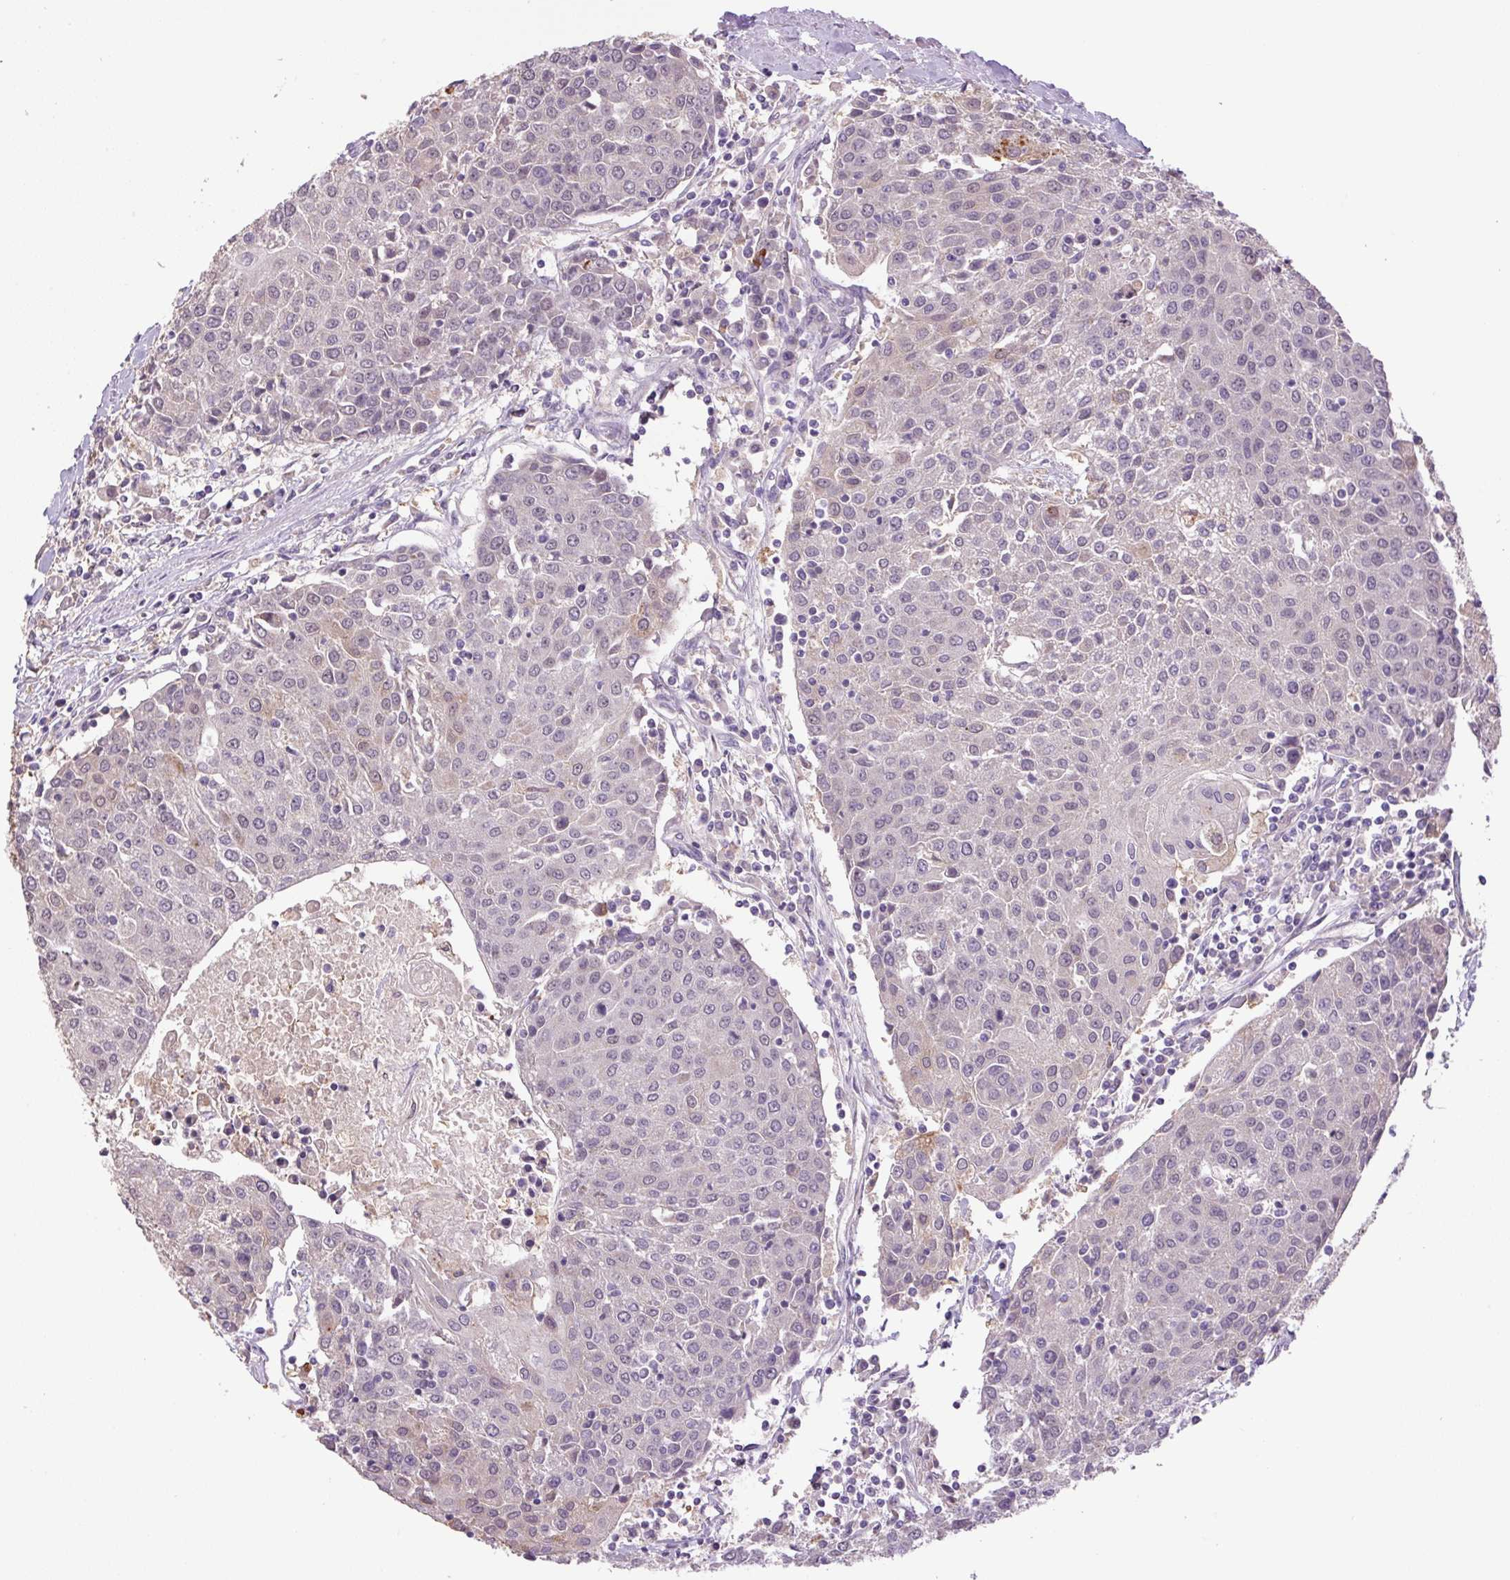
{"staining": {"intensity": "negative", "quantity": "none", "location": "none"}, "tissue": "urothelial cancer", "cell_type": "Tumor cells", "image_type": "cancer", "snomed": [{"axis": "morphology", "description": "Urothelial carcinoma, High grade"}, {"axis": "topography", "description": "Urinary bladder"}], "caption": "Urothelial carcinoma (high-grade) was stained to show a protein in brown. There is no significant positivity in tumor cells.", "gene": "SGF29", "patient": {"sex": "female", "age": 85}}